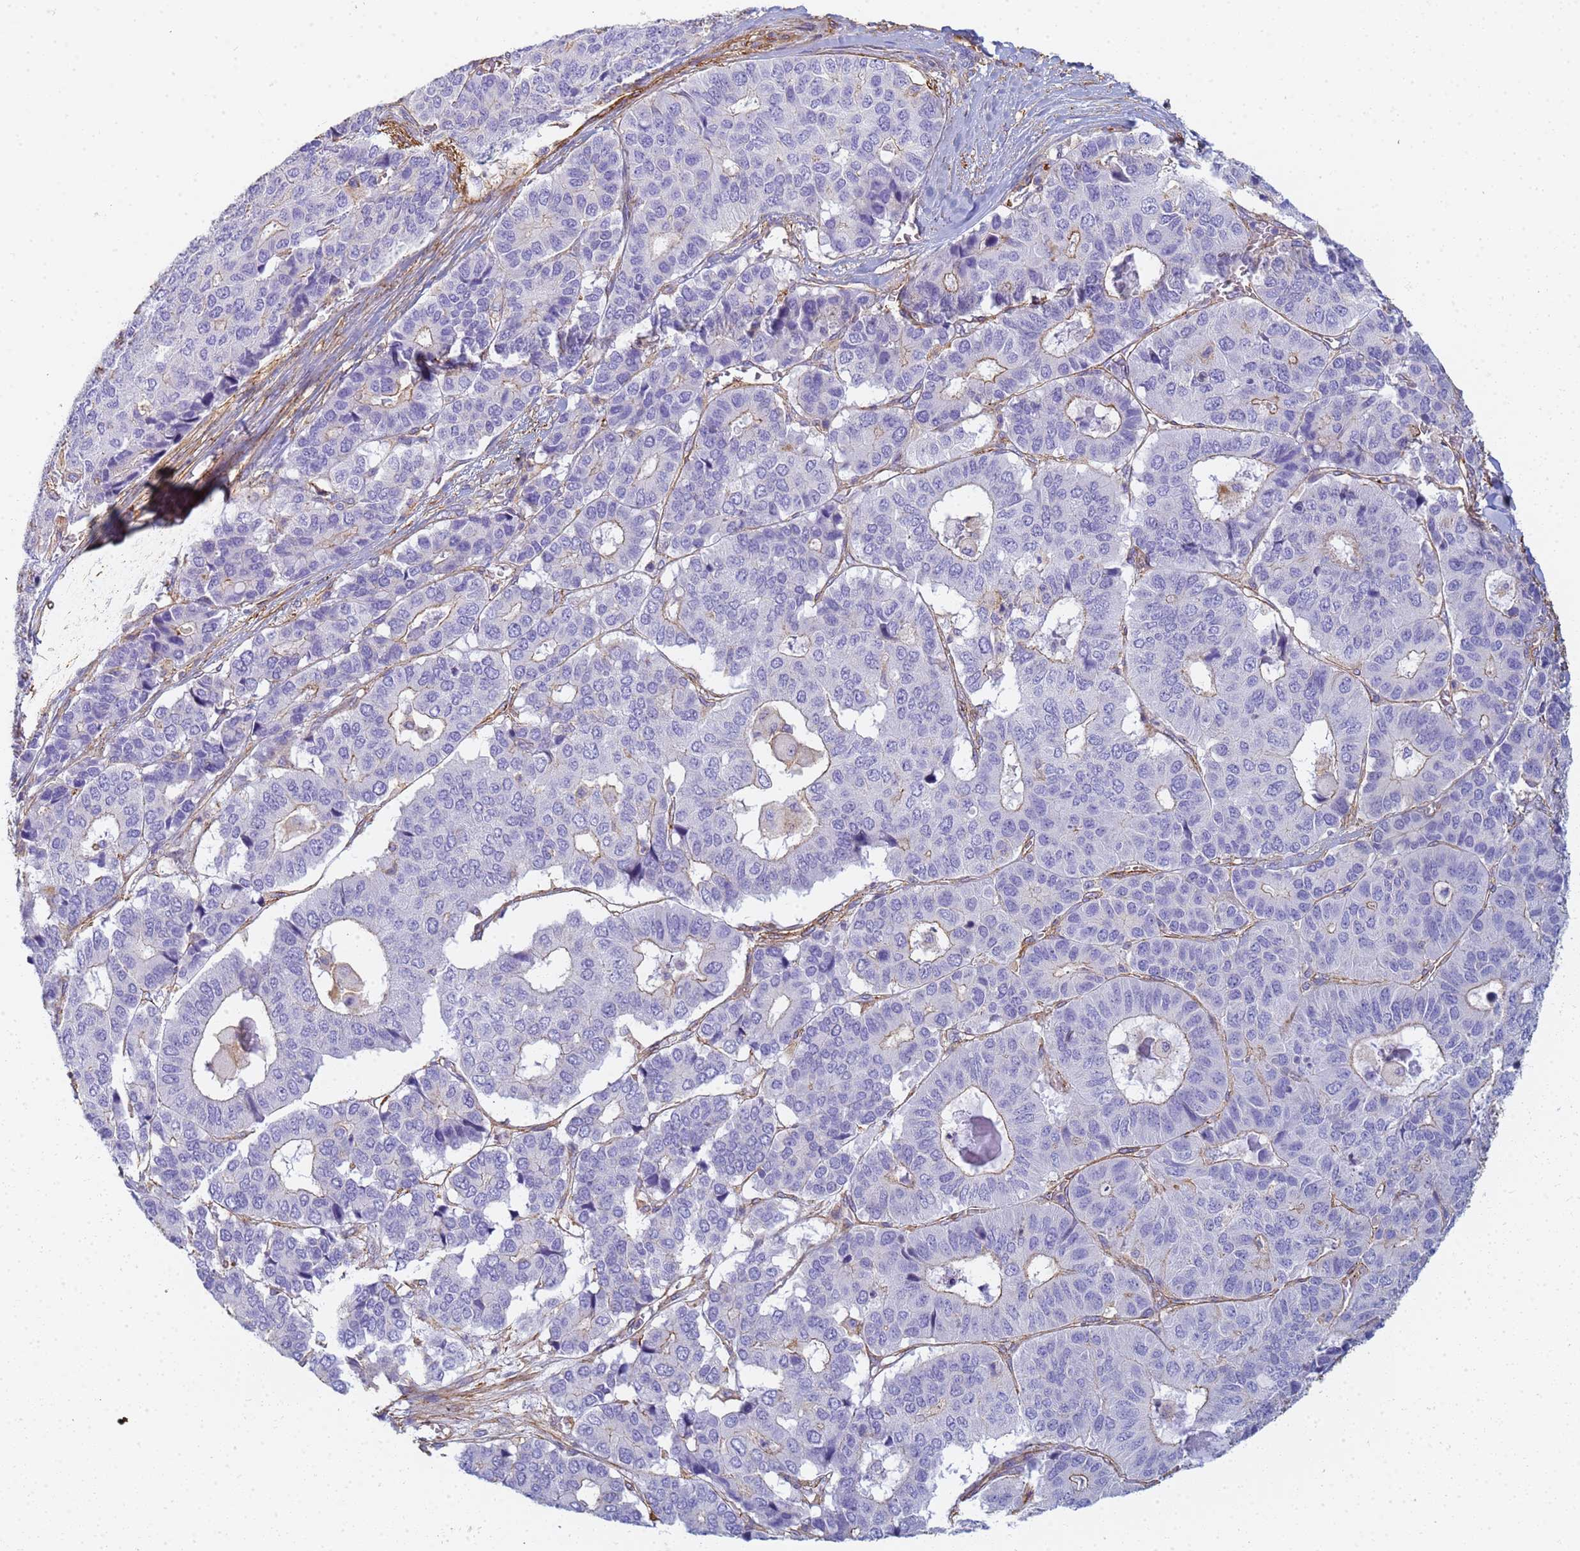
{"staining": {"intensity": "weak", "quantity": "<25%", "location": "cytoplasmic/membranous"}, "tissue": "pancreatic cancer", "cell_type": "Tumor cells", "image_type": "cancer", "snomed": [{"axis": "morphology", "description": "Adenocarcinoma, NOS"}, {"axis": "topography", "description": "Pancreas"}], "caption": "IHC of pancreatic adenocarcinoma reveals no expression in tumor cells.", "gene": "TPM1", "patient": {"sex": "male", "age": 50}}